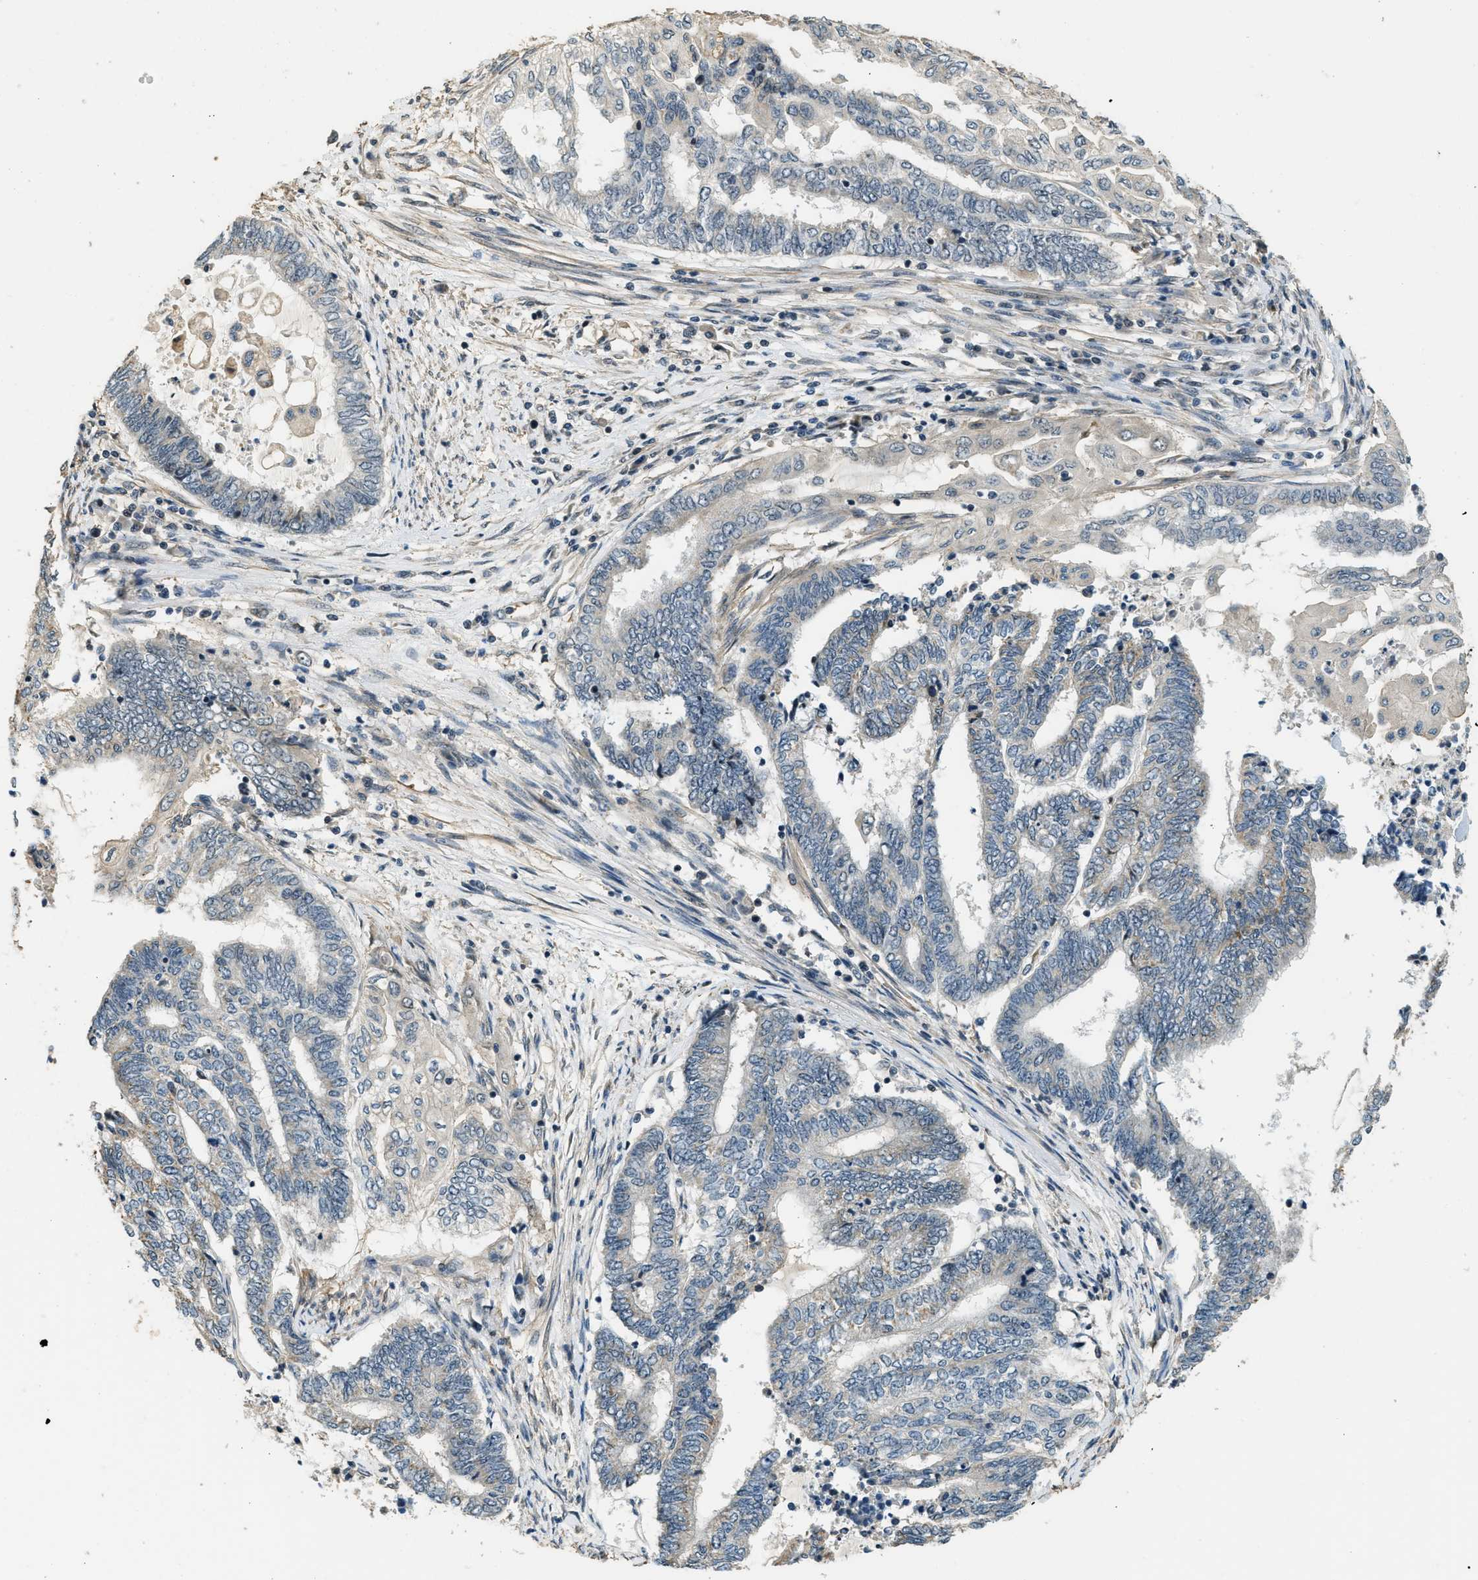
{"staining": {"intensity": "weak", "quantity": "<25%", "location": "cytoplasmic/membranous"}, "tissue": "endometrial cancer", "cell_type": "Tumor cells", "image_type": "cancer", "snomed": [{"axis": "morphology", "description": "Adenocarcinoma, NOS"}, {"axis": "topography", "description": "Uterus"}, {"axis": "topography", "description": "Endometrium"}], "caption": "Endometrial adenocarcinoma was stained to show a protein in brown. There is no significant staining in tumor cells.", "gene": "MED21", "patient": {"sex": "female", "age": 70}}